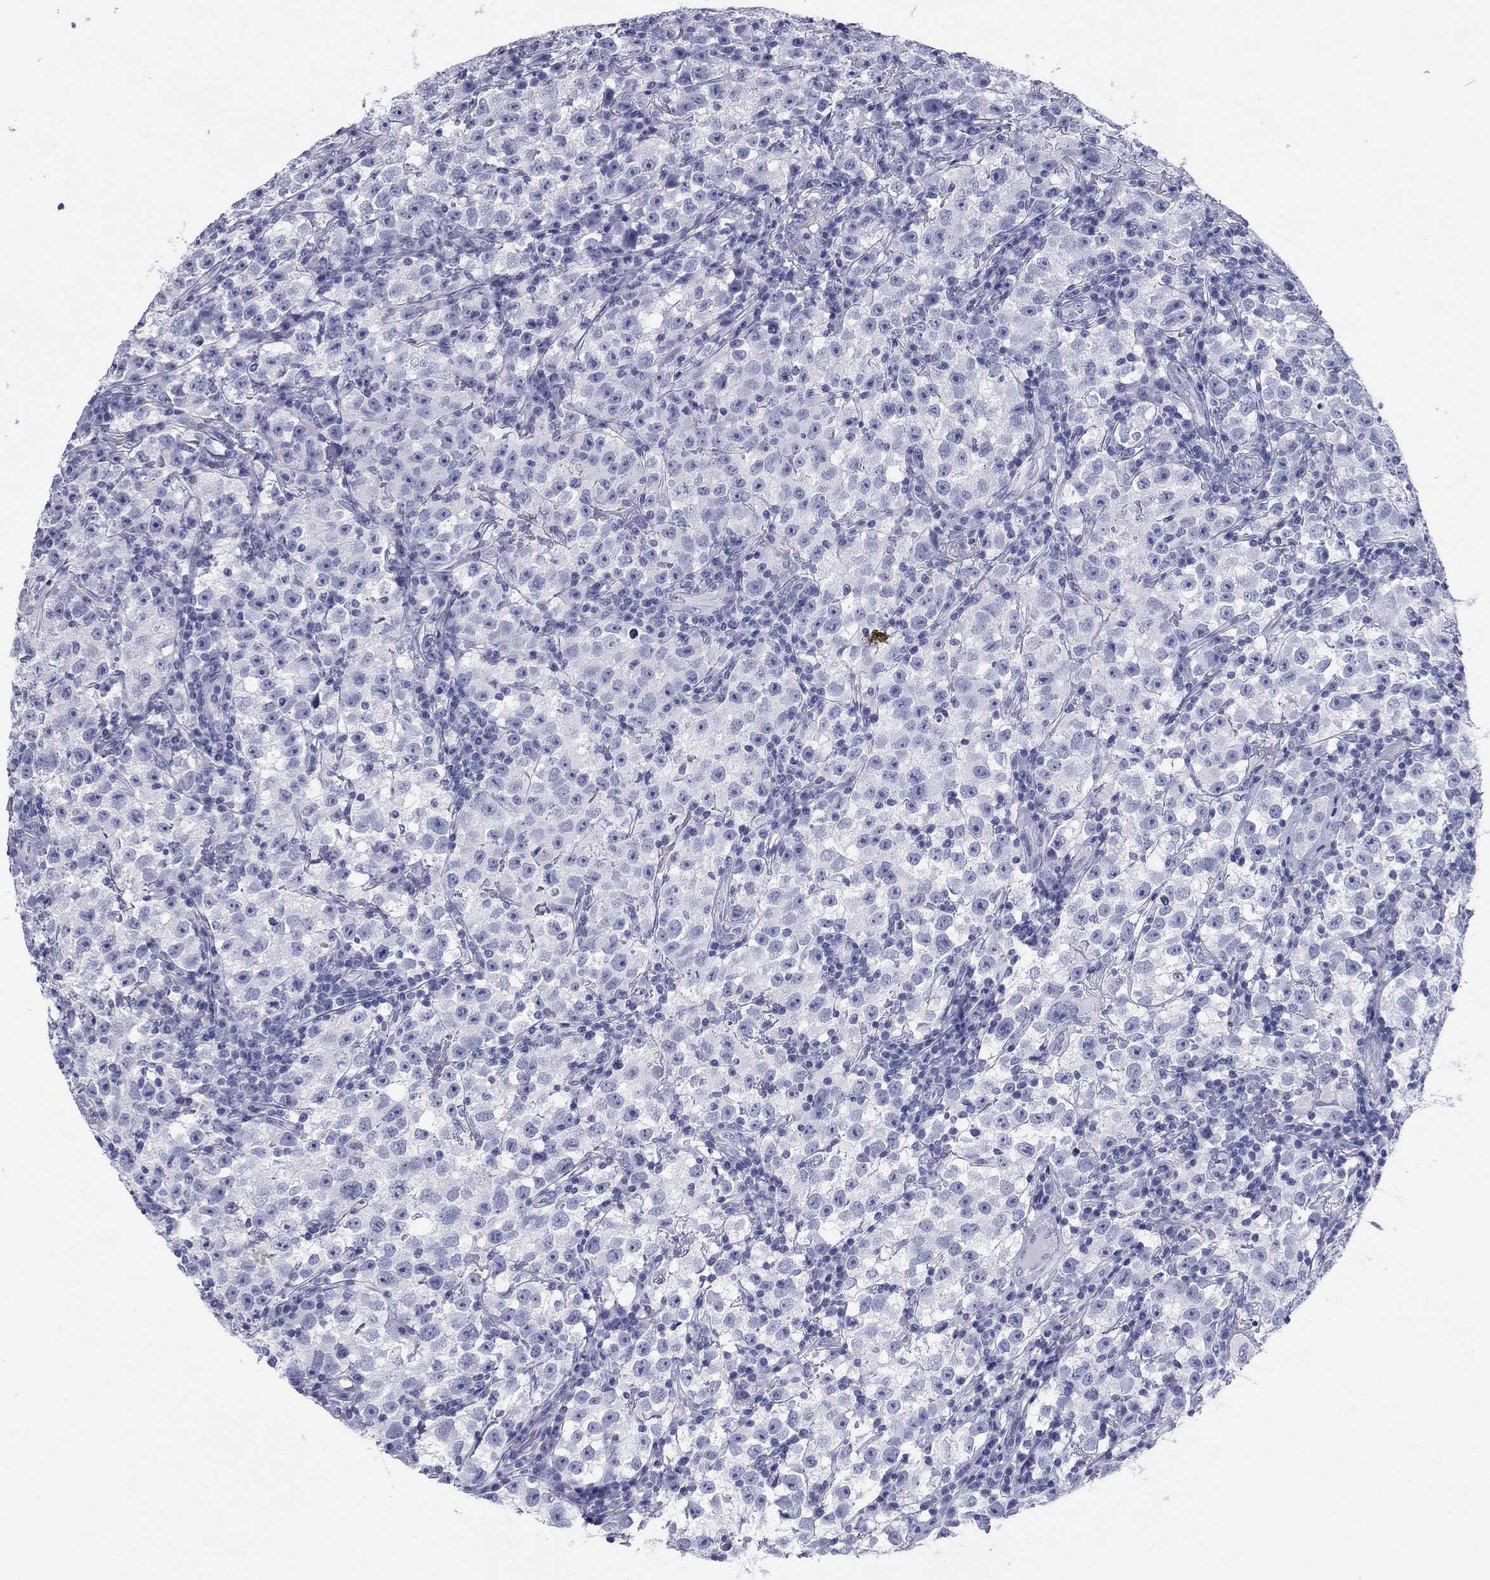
{"staining": {"intensity": "negative", "quantity": "none", "location": "none"}, "tissue": "testis cancer", "cell_type": "Tumor cells", "image_type": "cancer", "snomed": [{"axis": "morphology", "description": "Seminoma, NOS"}, {"axis": "topography", "description": "Testis"}], "caption": "Immunohistochemistry photomicrograph of testis cancer stained for a protein (brown), which demonstrates no positivity in tumor cells.", "gene": "NPPA", "patient": {"sex": "male", "age": 22}}